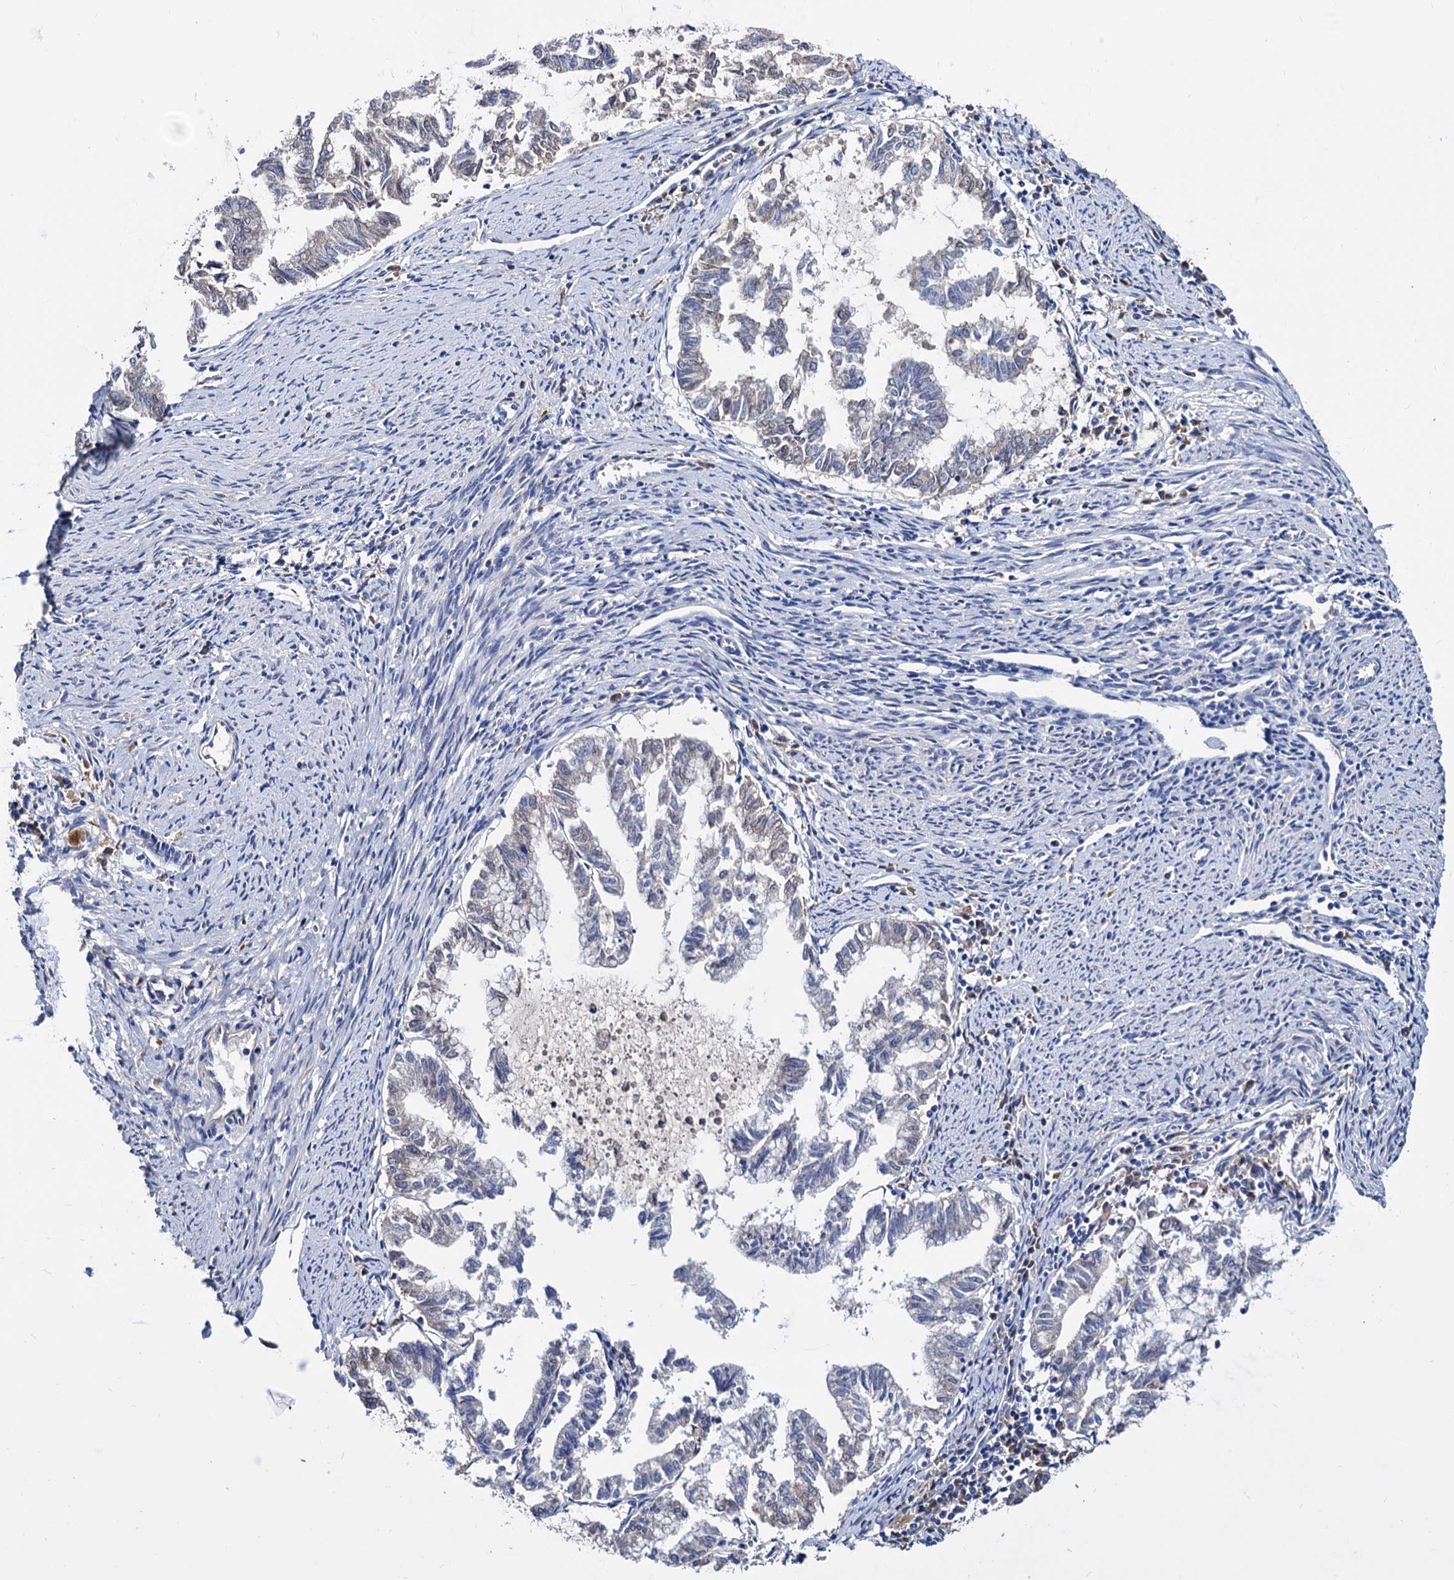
{"staining": {"intensity": "negative", "quantity": "none", "location": "none"}, "tissue": "endometrial cancer", "cell_type": "Tumor cells", "image_type": "cancer", "snomed": [{"axis": "morphology", "description": "Adenocarcinoma, NOS"}, {"axis": "topography", "description": "Endometrium"}], "caption": "This is an immunohistochemistry (IHC) histopathology image of endometrial cancer. There is no expression in tumor cells.", "gene": "NPAS4", "patient": {"sex": "female", "age": 79}}